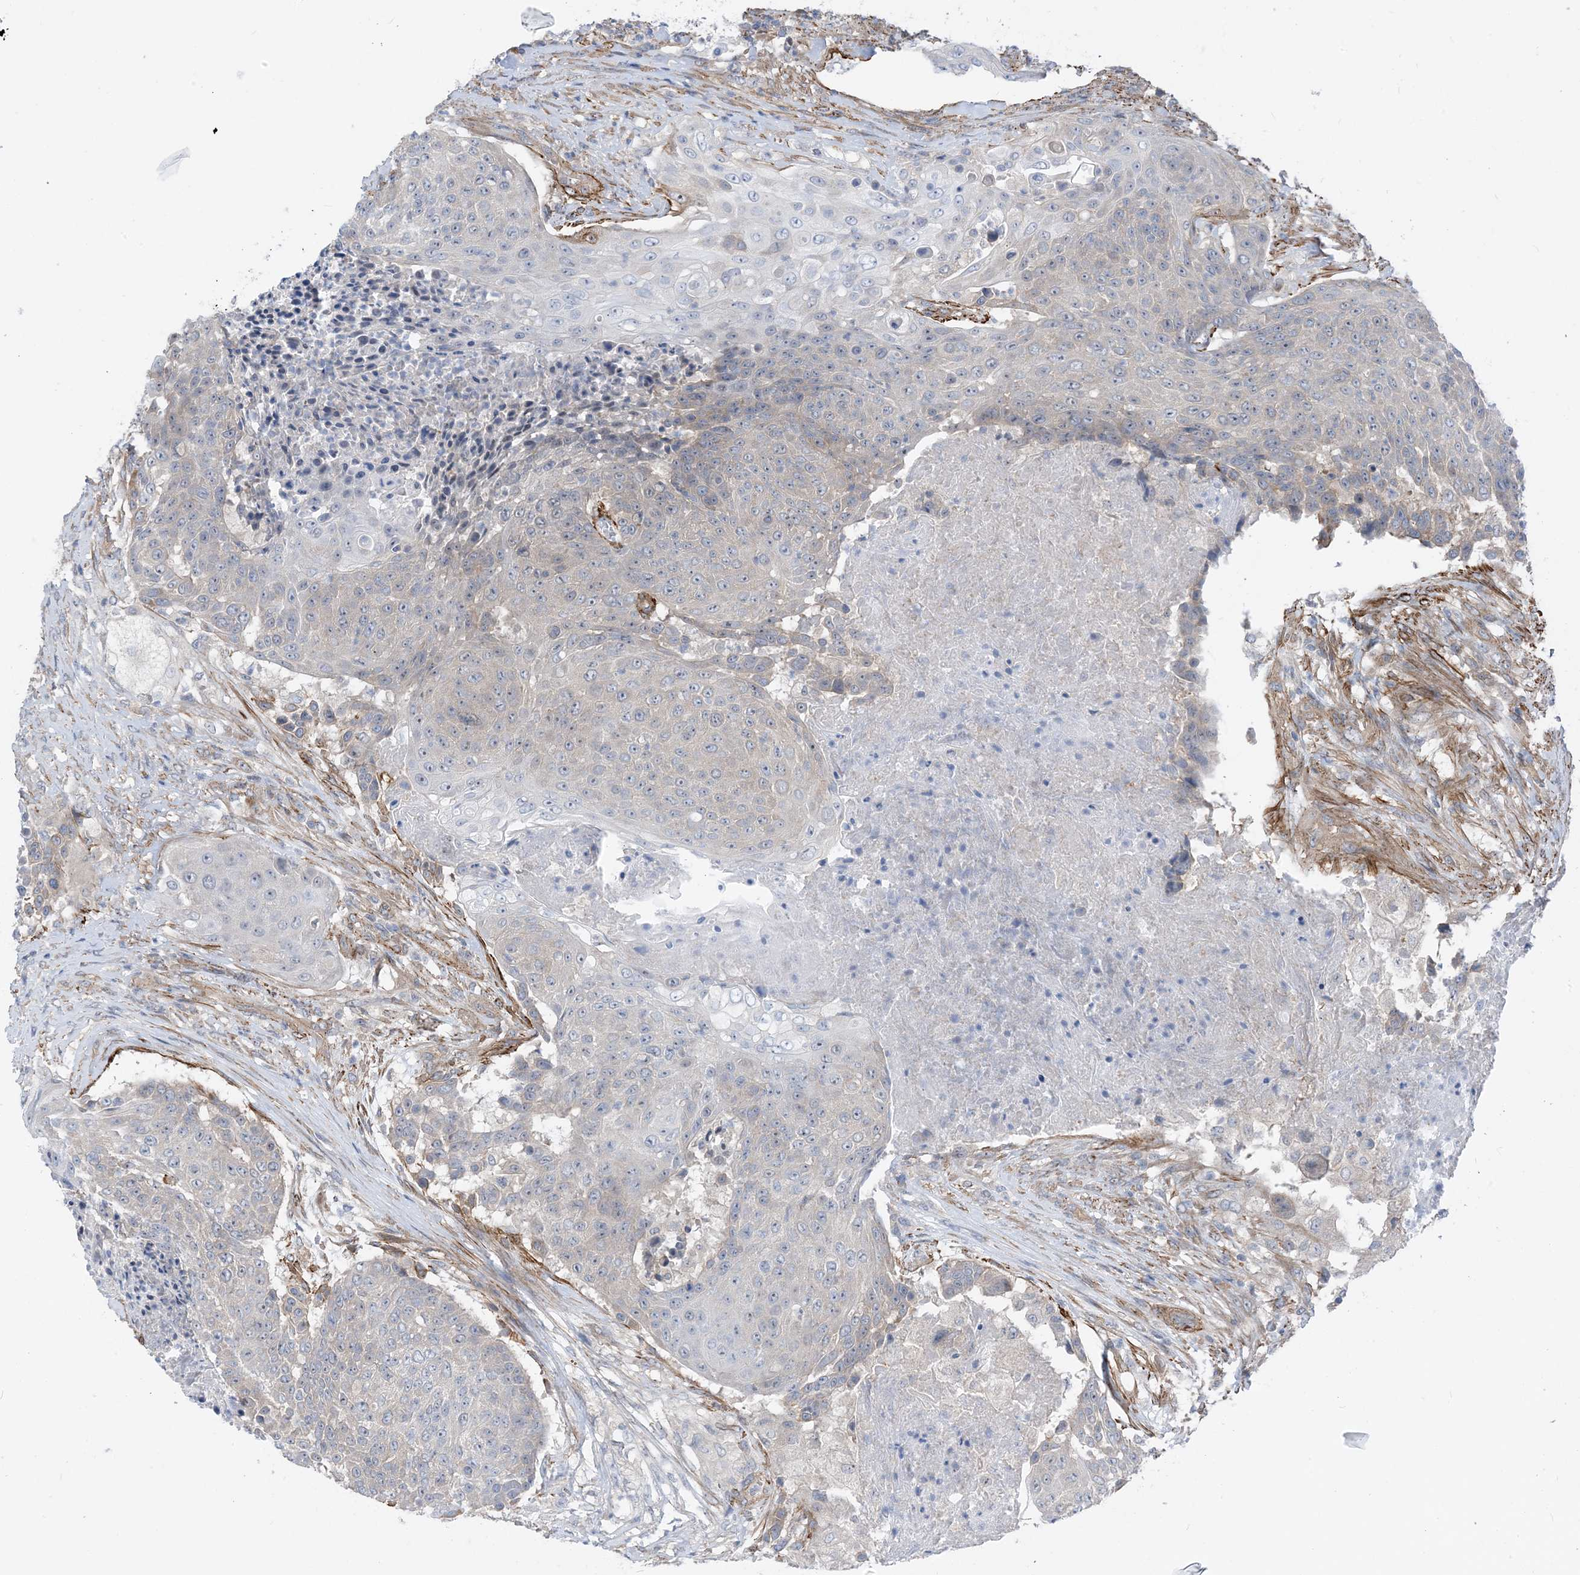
{"staining": {"intensity": "negative", "quantity": "none", "location": "none"}, "tissue": "urothelial cancer", "cell_type": "Tumor cells", "image_type": "cancer", "snomed": [{"axis": "morphology", "description": "Urothelial carcinoma, High grade"}, {"axis": "topography", "description": "Urinary bladder"}], "caption": "Tumor cells show no significant protein expression in urothelial cancer.", "gene": "PLEKHA3", "patient": {"sex": "female", "age": 63}}